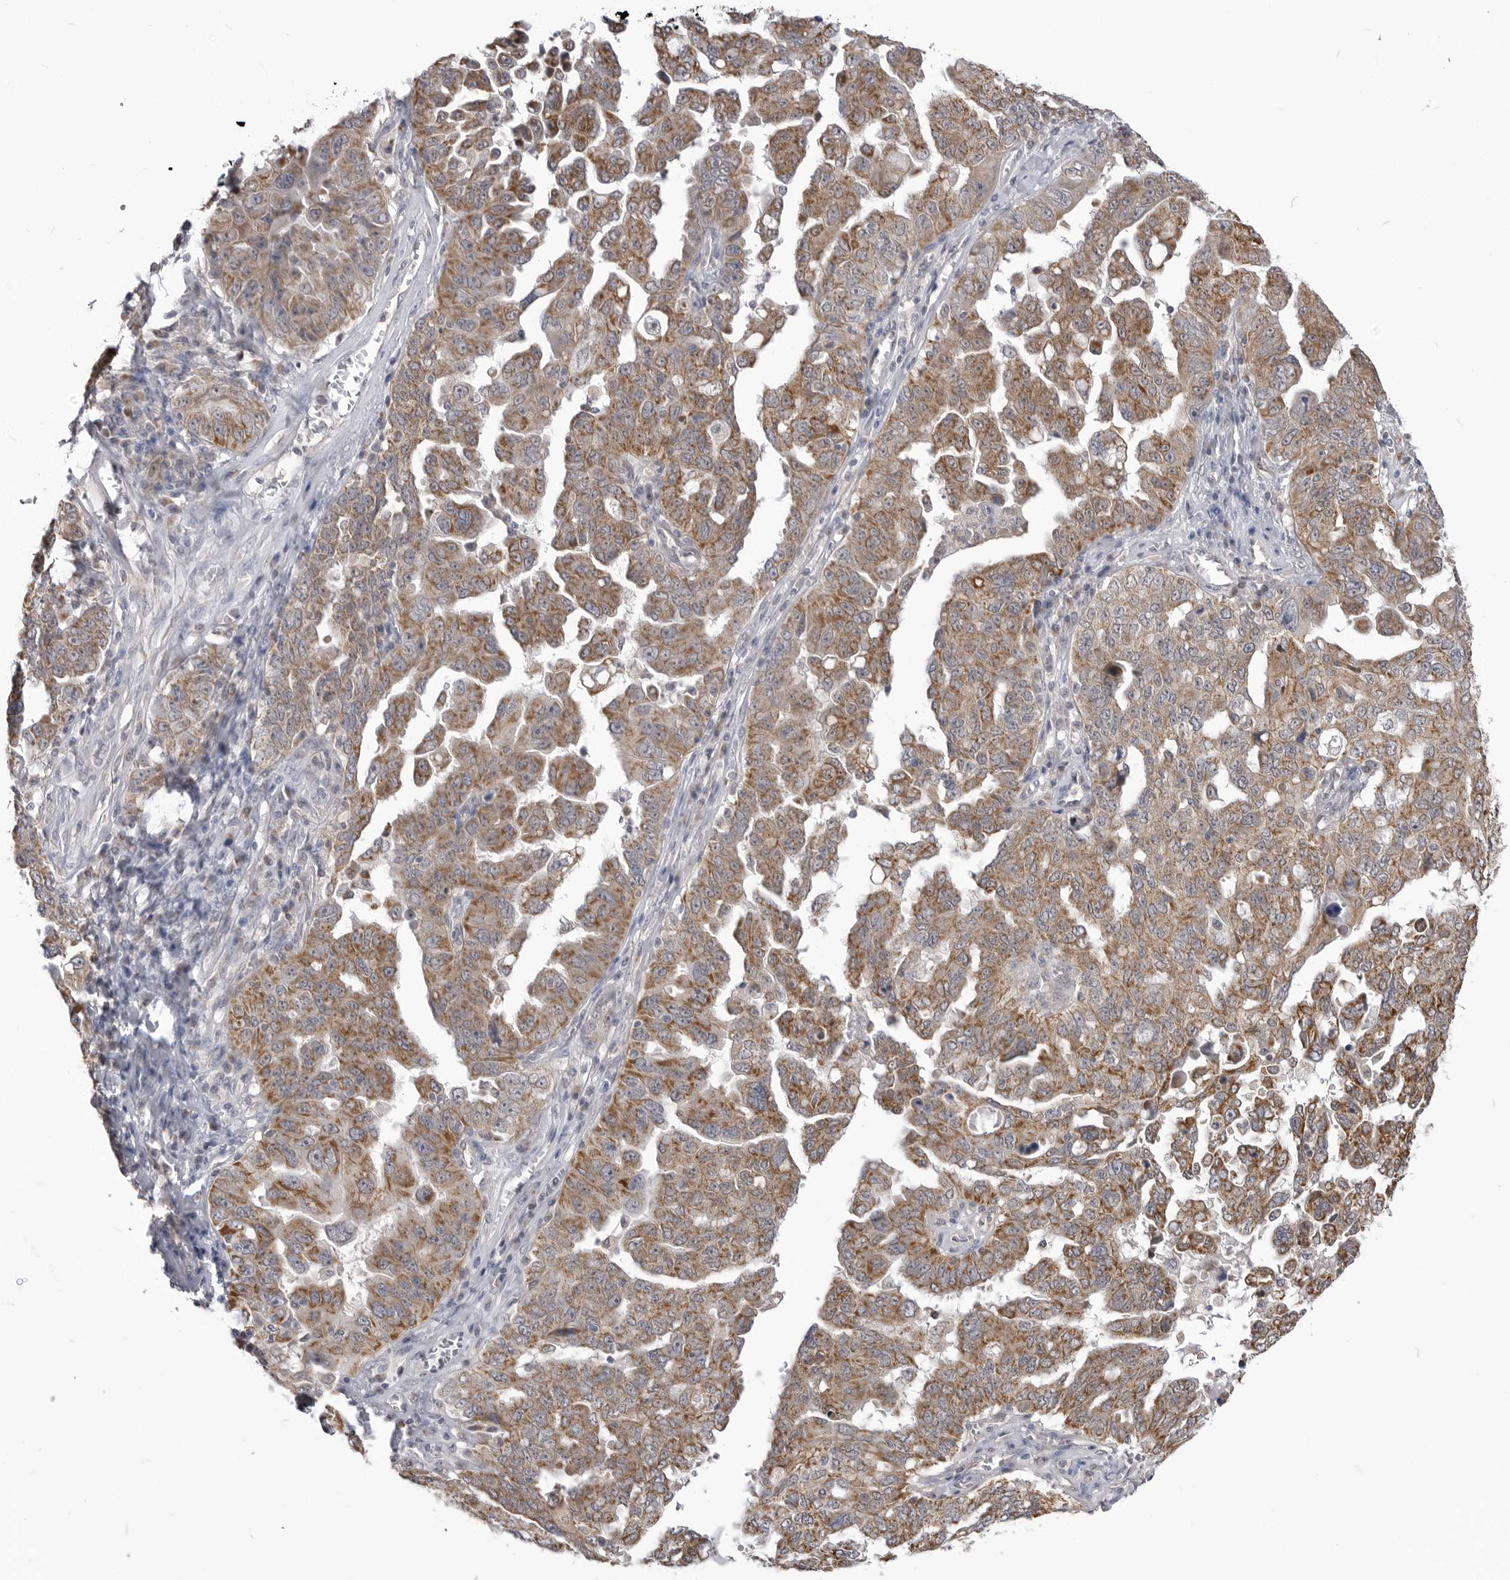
{"staining": {"intensity": "moderate", "quantity": ">75%", "location": "cytoplasmic/membranous"}, "tissue": "ovarian cancer", "cell_type": "Tumor cells", "image_type": "cancer", "snomed": [{"axis": "morphology", "description": "Carcinoma, endometroid"}, {"axis": "topography", "description": "Ovary"}], "caption": "A high-resolution image shows immunohistochemistry (IHC) staining of ovarian cancer, which displays moderate cytoplasmic/membranous positivity in about >75% of tumor cells. The protein of interest is stained brown, and the nuclei are stained in blue (DAB (3,3'-diaminobenzidine) IHC with brightfield microscopy, high magnification).", "gene": "FH", "patient": {"sex": "female", "age": 62}}